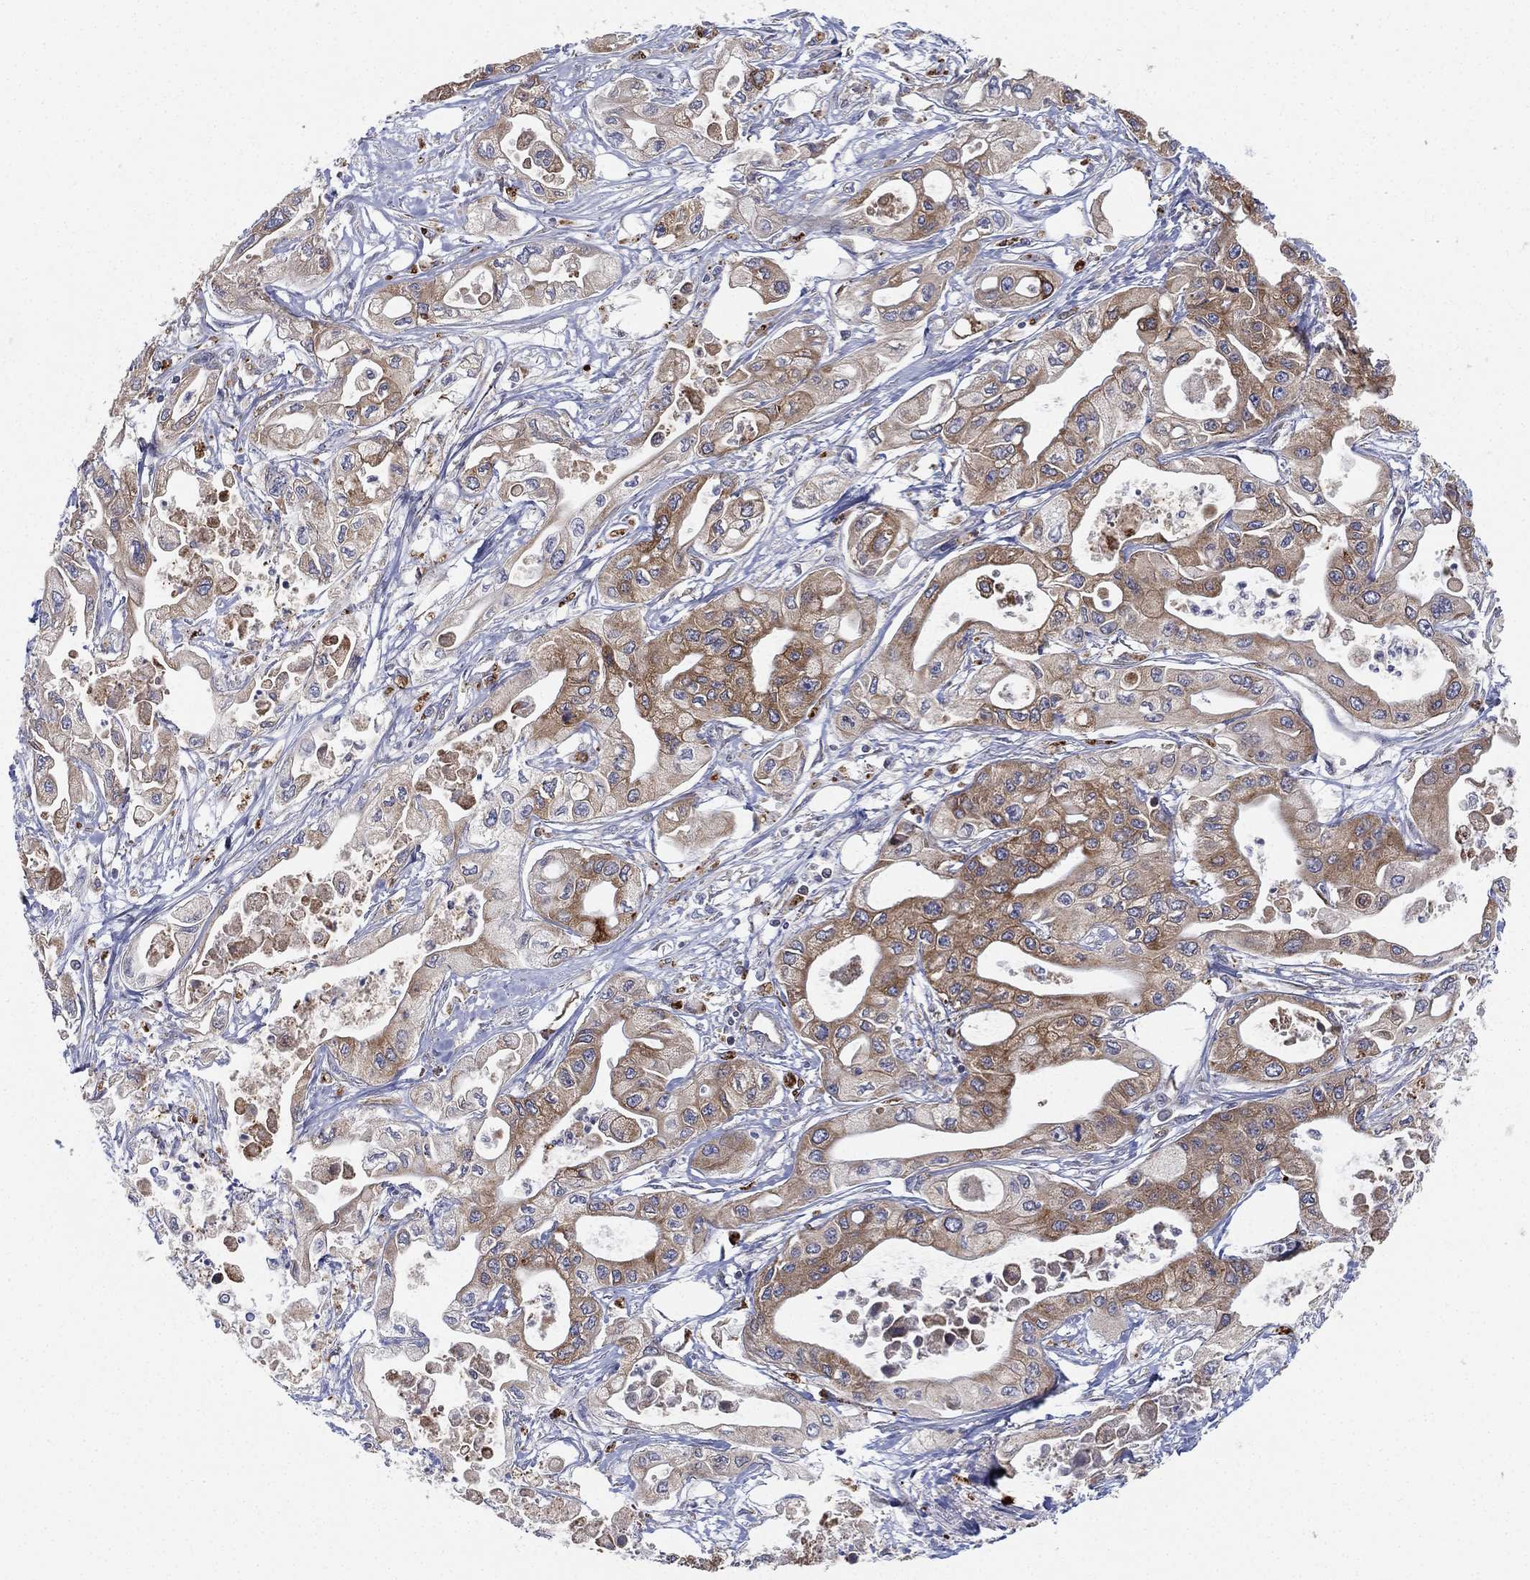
{"staining": {"intensity": "moderate", "quantity": "25%-75%", "location": "cytoplasmic/membranous"}, "tissue": "pancreatic cancer", "cell_type": "Tumor cells", "image_type": "cancer", "snomed": [{"axis": "morphology", "description": "Adenocarcinoma, NOS"}, {"axis": "topography", "description": "Pancreas"}], "caption": "This is an image of IHC staining of pancreatic cancer, which shows moderate expression in the cytoplasmic/membranous of tumor cells.", "gene": "CYB5B", "patient": {"sex": "male", "age": 70}}